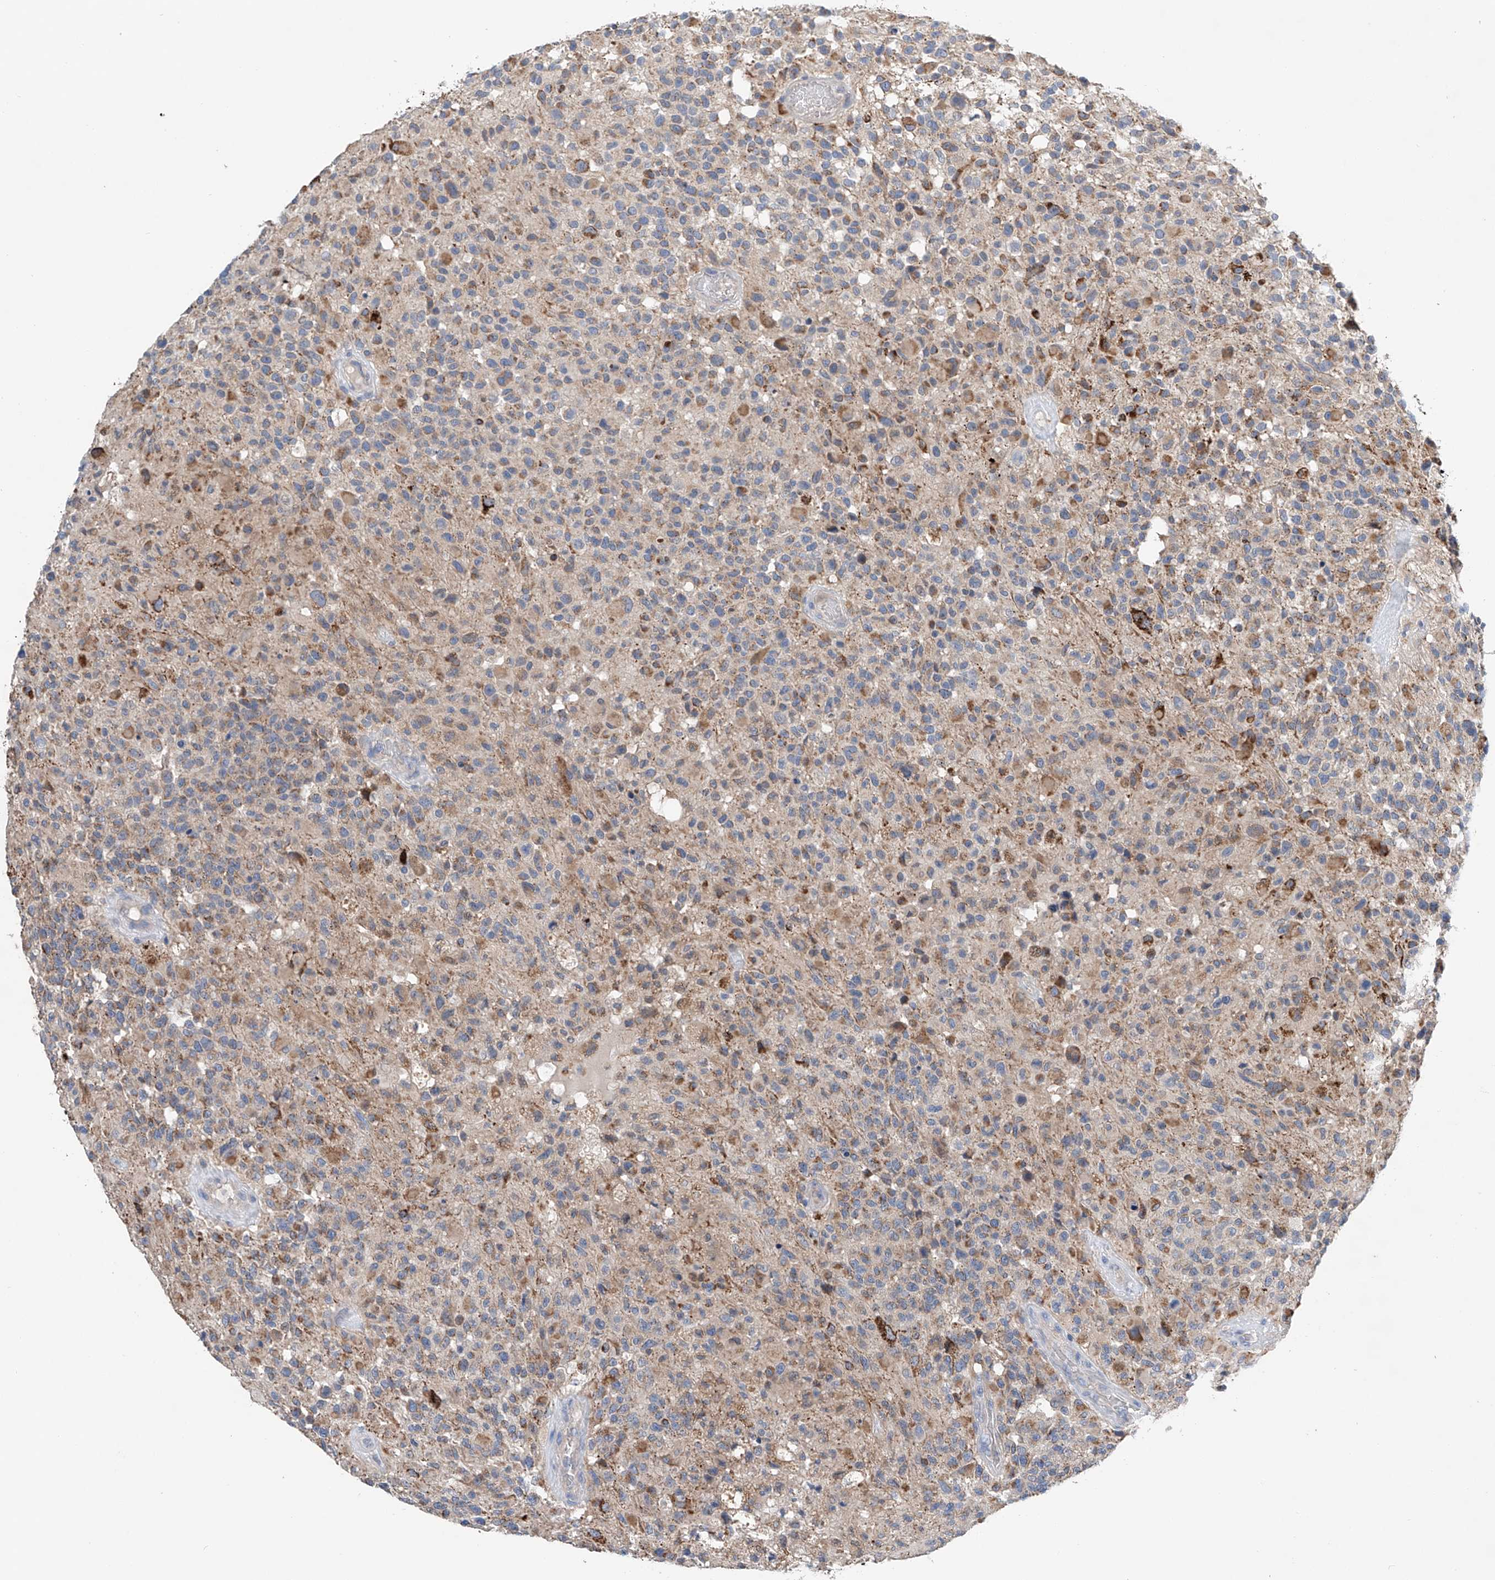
{"staining": {"intensity": "moderate", "quantity": "25%-75%", "location": "cytoplasmic/membranous"}, "tissue": "glioma", "cell_type": "Tumor cells", "image_type": "cancer", "snomed": [{"axis": "morphology", "description": "Glioma, malignant, High grade"}, {"axis": "morphology", "description": "Glioblastoma, NOS"}, {"axis": "topography", "description": "Brain"}], "caption": "Glioma tissue demonstrates moderate cytoplasmic/membranous staining in about 25%-75% of tumor cells", "gene": "GPC4", "patient": {"sex": "male", "age": 60}}